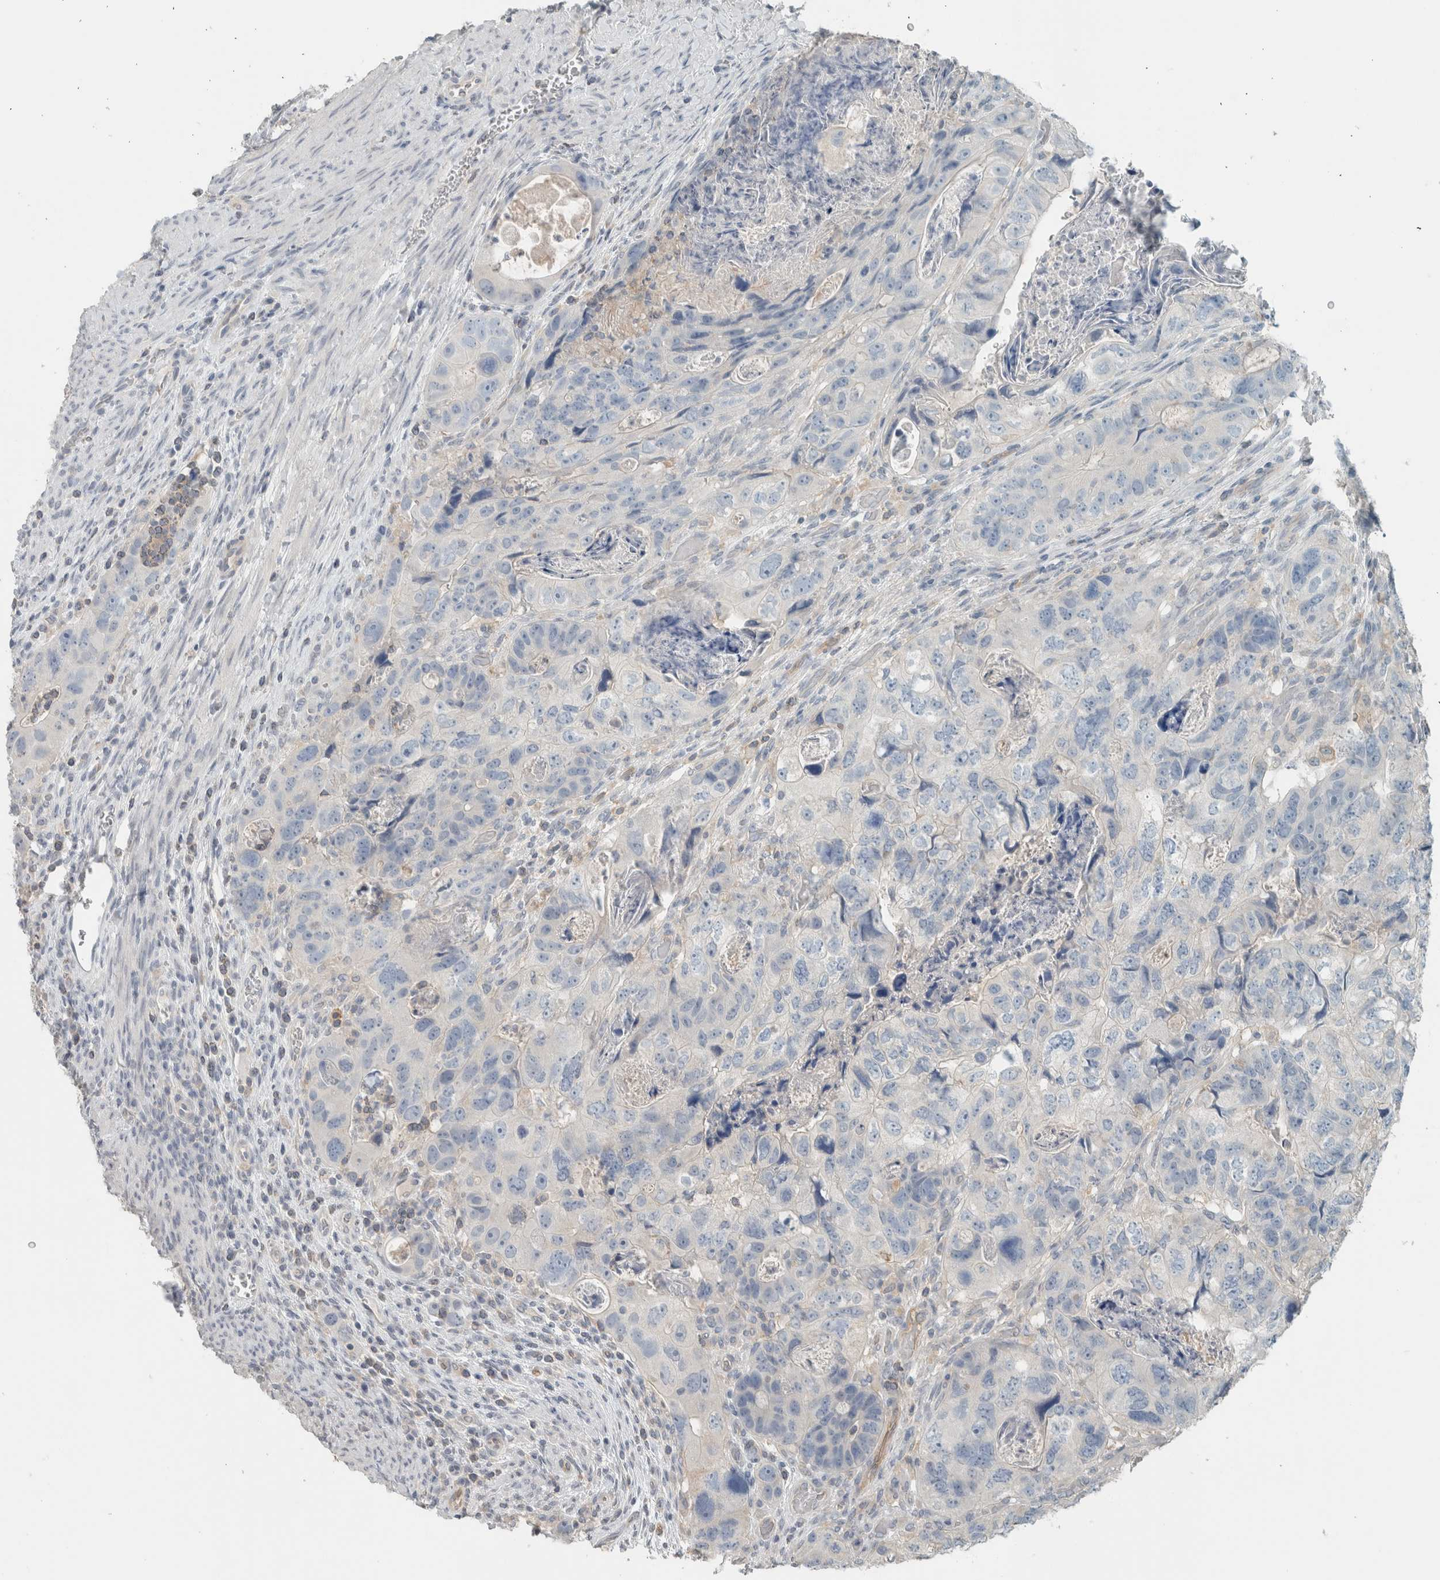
{"staining": {"intensity": "negative", "quantity": "none", "location": "none"}, "tissue": "colorectal cancer", "cell_type": "Tumor cells", "image_type": "cancer", "snomed": [{"axis": "morphology", "description": "Adenocarcinoma, NOS"}, {"axis": "topography", "description": "Rectum"}], "caption": "Tumor cells show no significant protein expression in colorectal adenocarcinoma.", "gene": "SCIN", "patient": {"sex": "male", "age": 59}}